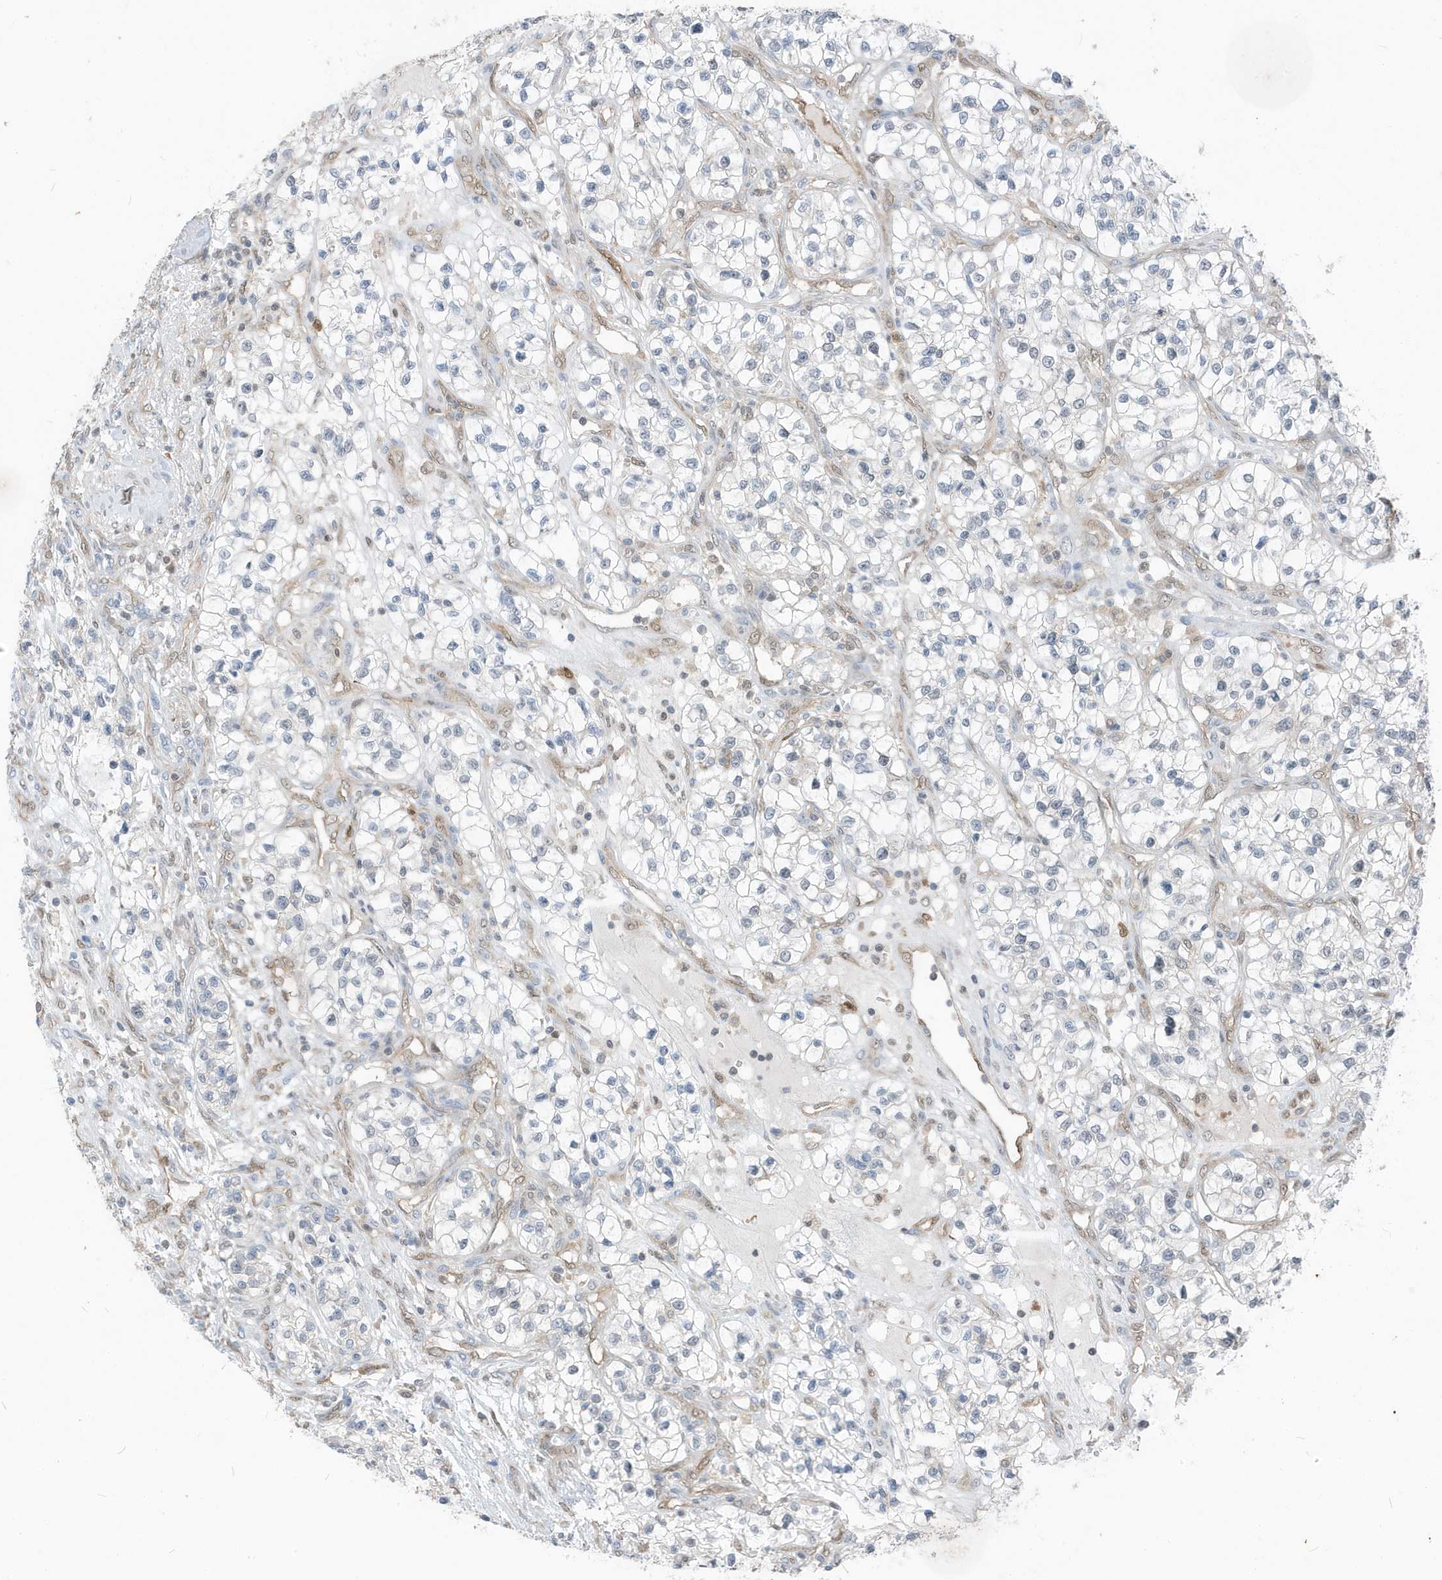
{"staining": {"intensity": "negative", "quantity": "none", "location": "none"}, "tissue": "renal cancer", "cell_type": "Tumor cells", "image_type": "cancer", "snomed": [{"axis": "morphology", "description": "Adenocarcinoma, NOS"}, {"axis": "topography", "description": "Kidney"}], "caption": "Protein analysis of renal cancer (adenocarcinoma) reveals no significant expression in tumor cells.", "gene": "NCOA7", "patient": {"sex": "female", "age": 57}}